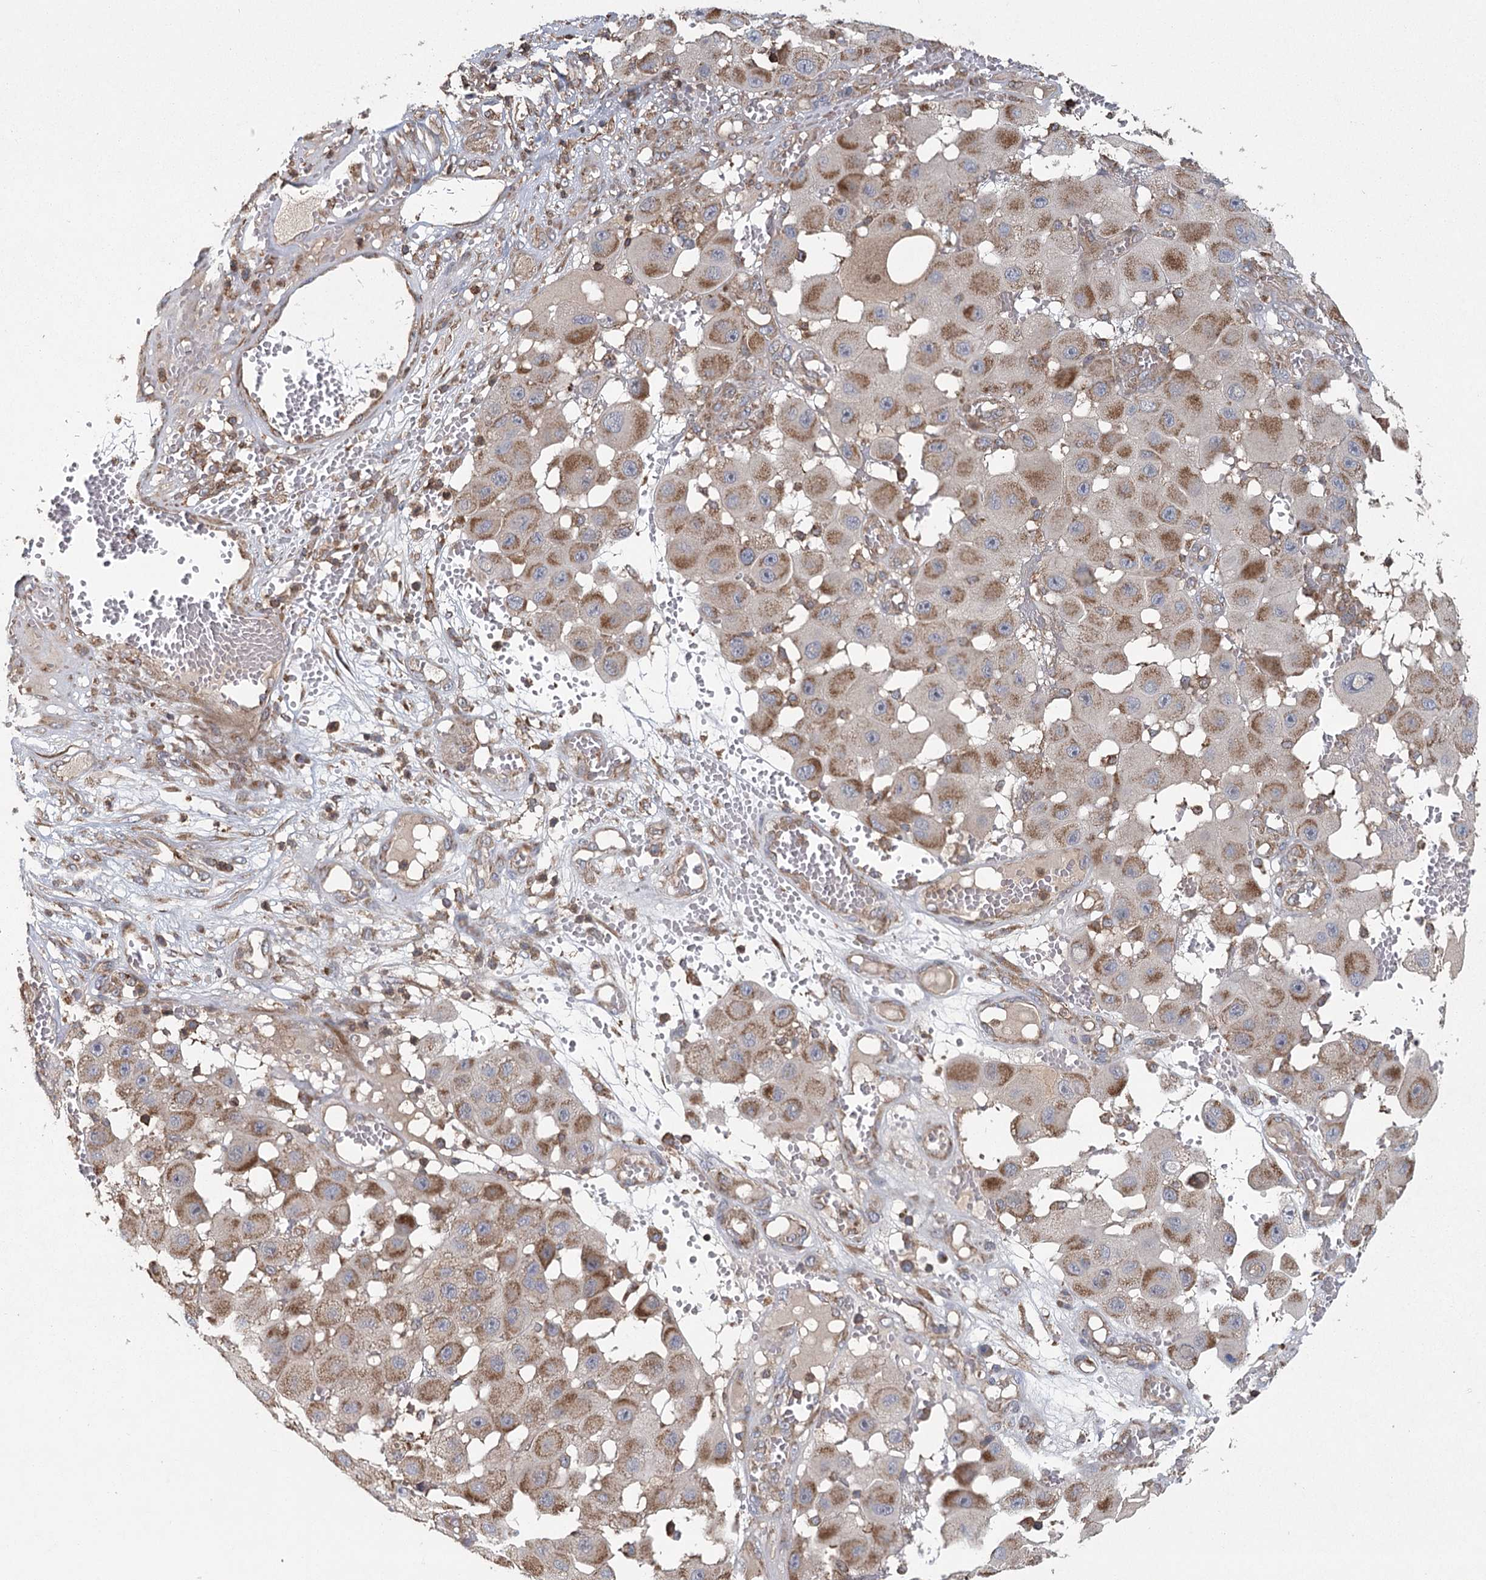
{"staining": {"intensity": "moderate", "quantity": ">75%", "location": "cytoplasmic/membranous"}, "tissue": "melanoma", "cell_type": "Tumor cells", "image_type": "cancer", "snomed": [{"axis": "morphology", "description": "Malignant melanoma, NOS"}, {"axis": "topography", "description": "Skin"}], "caption": "A brown stain shows moderate cytoplasmic/membranous positivity of a protein in human melanoma tumor cells.", "gene": "PLEKHA7", "patient": {"sex": "female", "age": 81}}